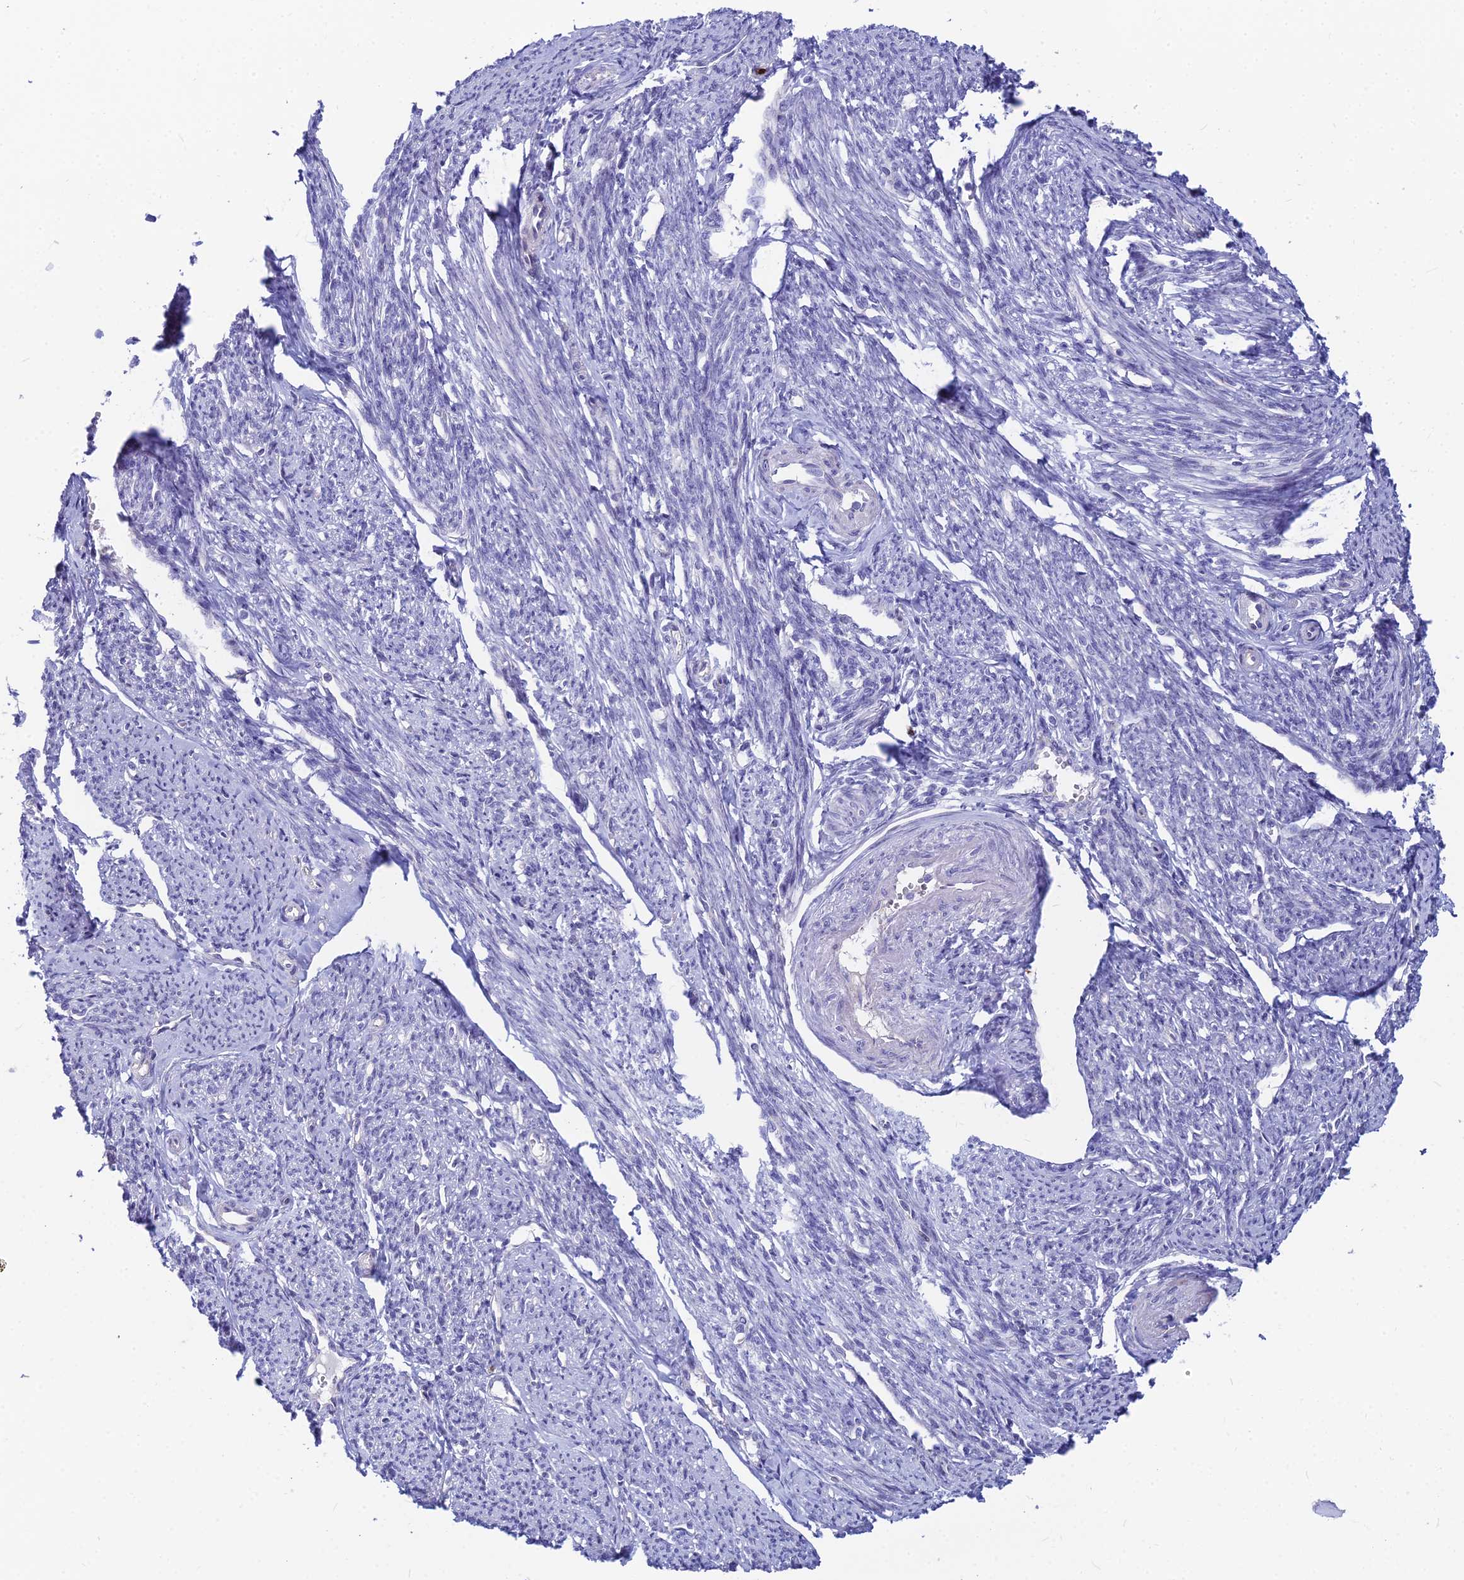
{"staining": {"intensity": "negative", "quantity": "none", "location": "none"}, "tissue": "smooth muscle", "cell_type": "Smooth muscle cells", "image_type": "normal", "snomed": [{"axis": "morphology", "description": "Normal tissue, NOS"}, {"axis": "topography", "description": "Smooth muscle"}, {"axis": "topography", "description": "Uterus"}], "caption": "This is a micrograph of immunohistochemistry staining of unremarkable smooth muscle, which shows no positivity in smooth muscle cells.", "gene": "ENSG00000285920", "patient": {"sex": "female", "age": 59}}